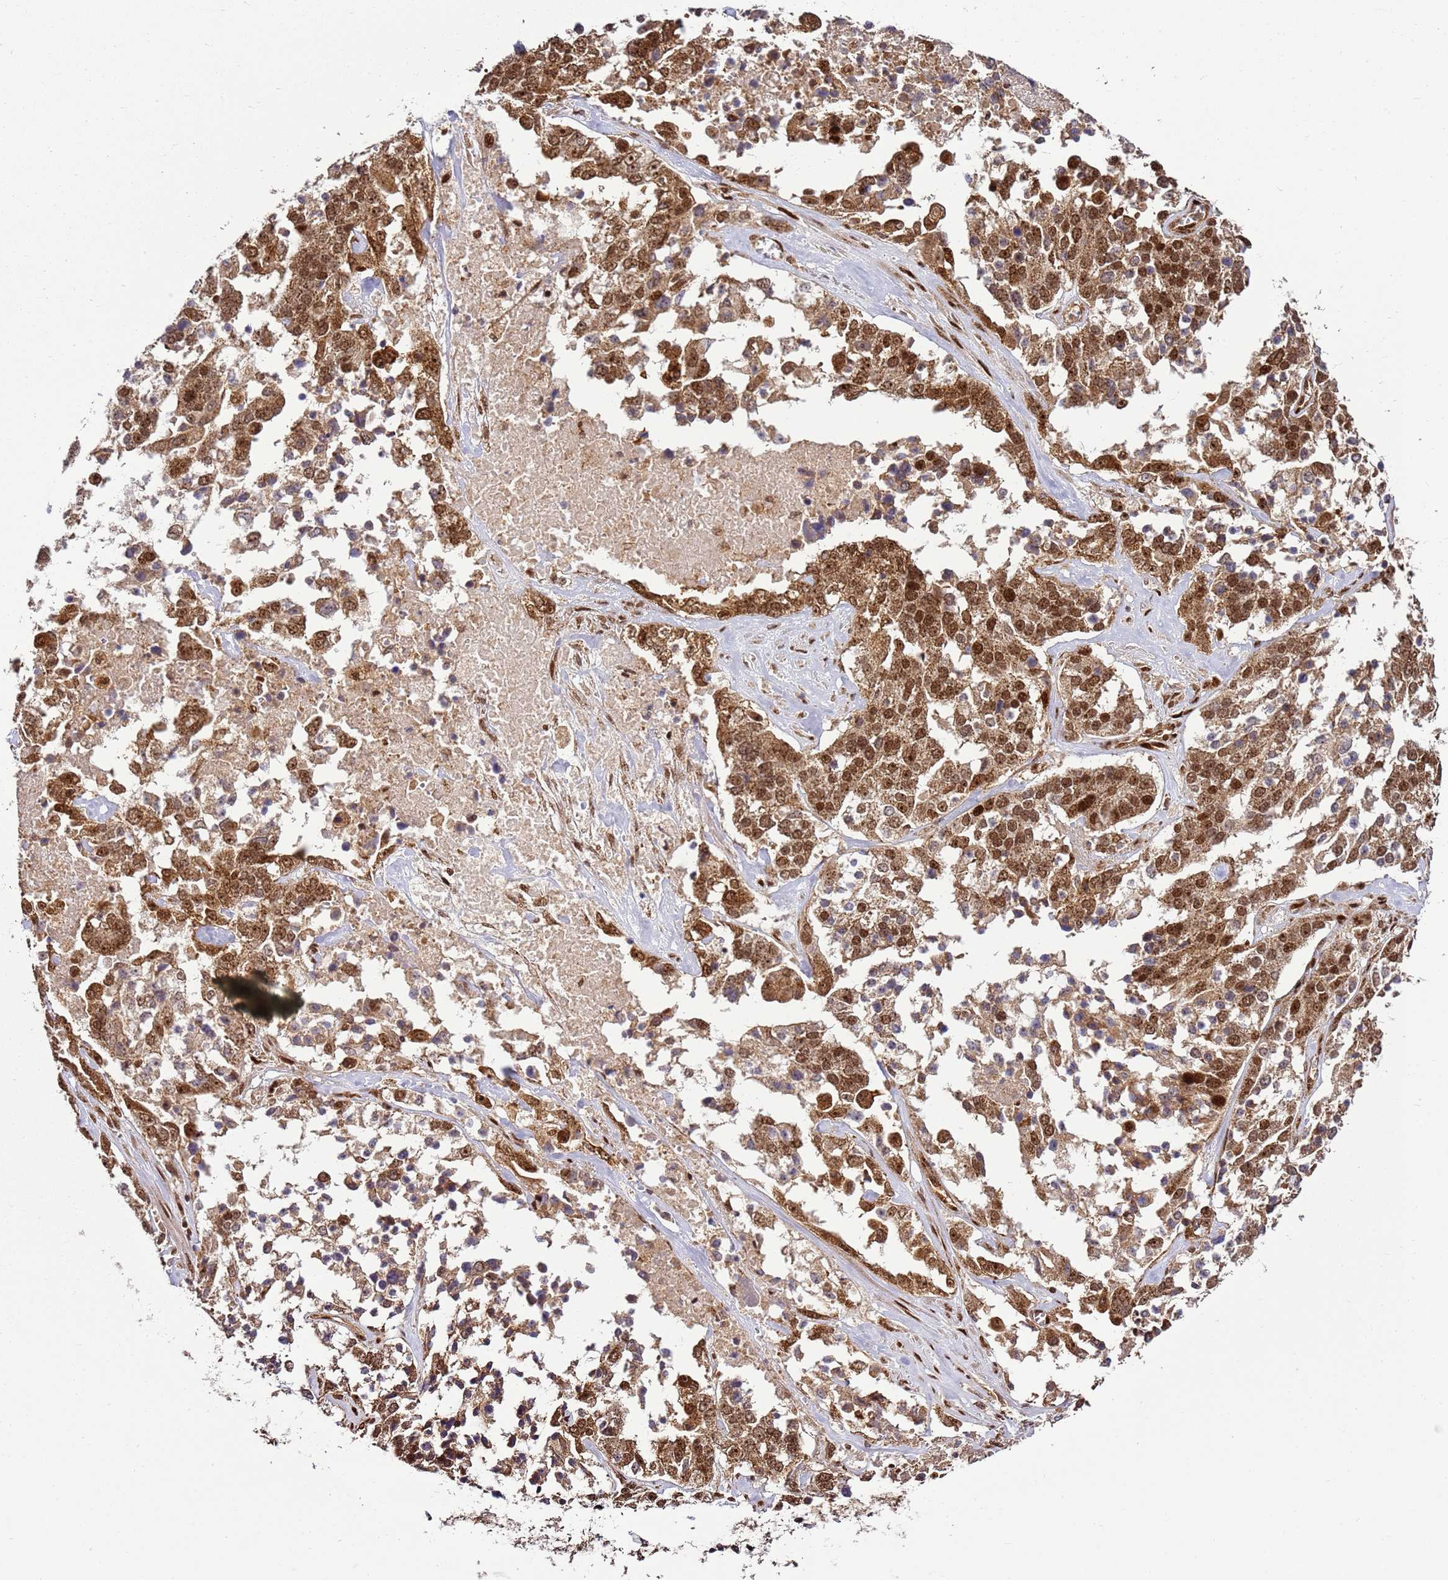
{"staining": {"intensity": "moderate", "quantity": ">75%", "location": "cytoplasmic/membranous,nuclear"}, "tissue": "ovarian cancer", "cell_type": "Tumor cells", "image_type": "cancer", "snomed": [{"axis": "morphology", "description": "Cystadenocarcinoma, serous, NOS"}, {"axis": "topography", "description": "Ovary"}], "caption": "DAB immunohistochemical staining of ovarian cancer displays moderate cytoplasmic/membranous and nuclear protein staining in about >75% of tumor cells.", "gene": "PEX14", "patient": {"sex": "female", "age": 44}}